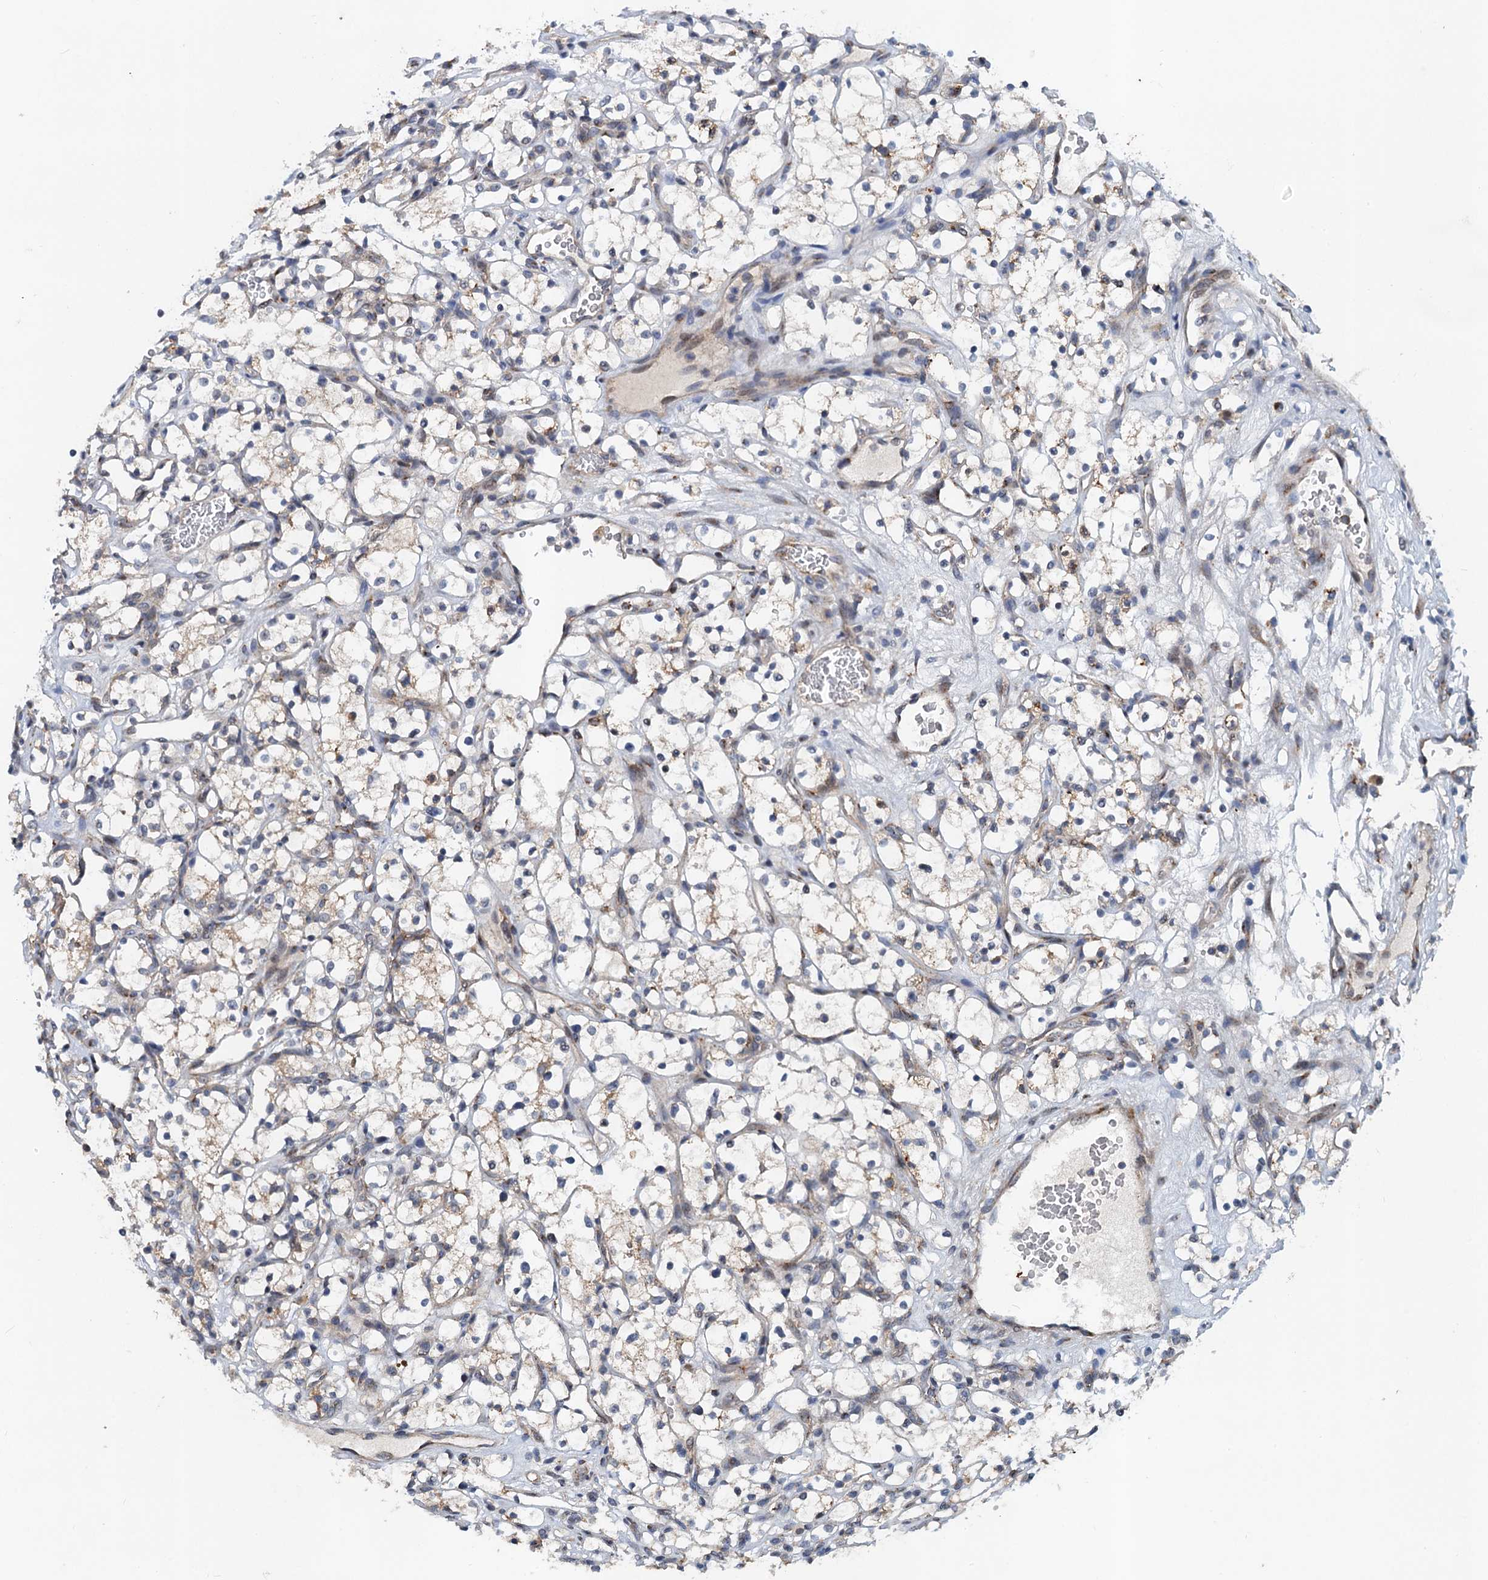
{"staining": {"intensity": "negative", "quantity": "none", "location": "none"}, "tissue": "renal cancer", "cell_type": "Tumor cells", "image_type": "cancer", "snomed": [{"axis": "morphology", "description": "Adenocarcinoma, NOS"}, {"axis": "topography", "description": "Kidney"}], "caption": "A micrograph of renal cancer (adenocarcinoma) stained for a protein reveals no brown staining in tumor cells.", "gene": "NBEA", "patient": {"sex": "female", "age": 69}}